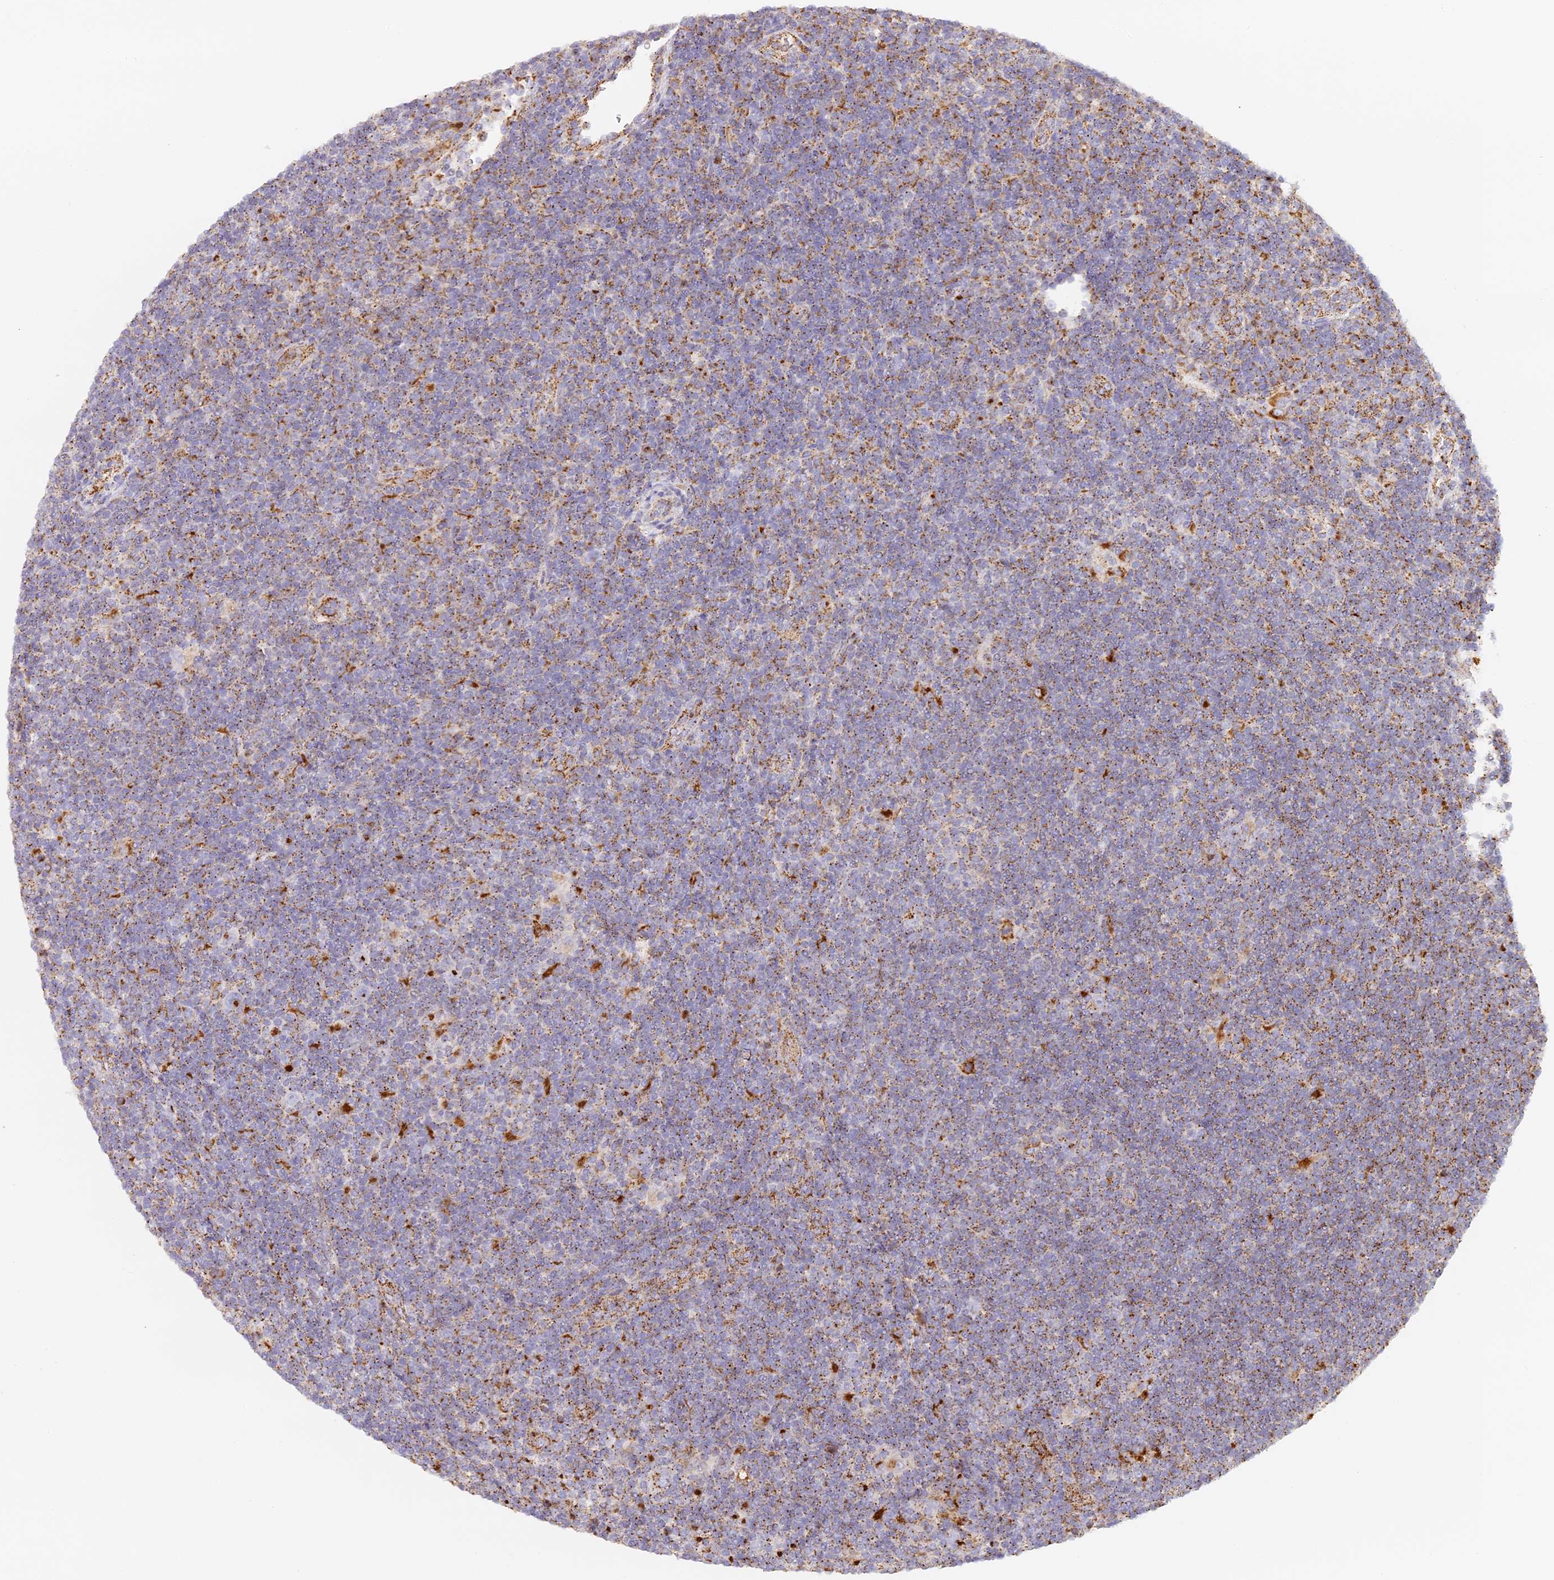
{"staining": {"intensity": "negative", "quantity": "none", "location": "none"}, "tissue": "lymphoma", "cell_type": "Tumor cells", "image_type": "cancer", "snomed": [{"axis": "morphology", "description": "Hodgkin's disease, NOS"}, {"axis": "topography", "description": "Lymph node"}], "caption": "Immunohistochemistry (IHC) of lymphoma reveals no positivity in tumor cells.", "gene": "LAMP2", "patient": {"sex": "female", "age": 57}}